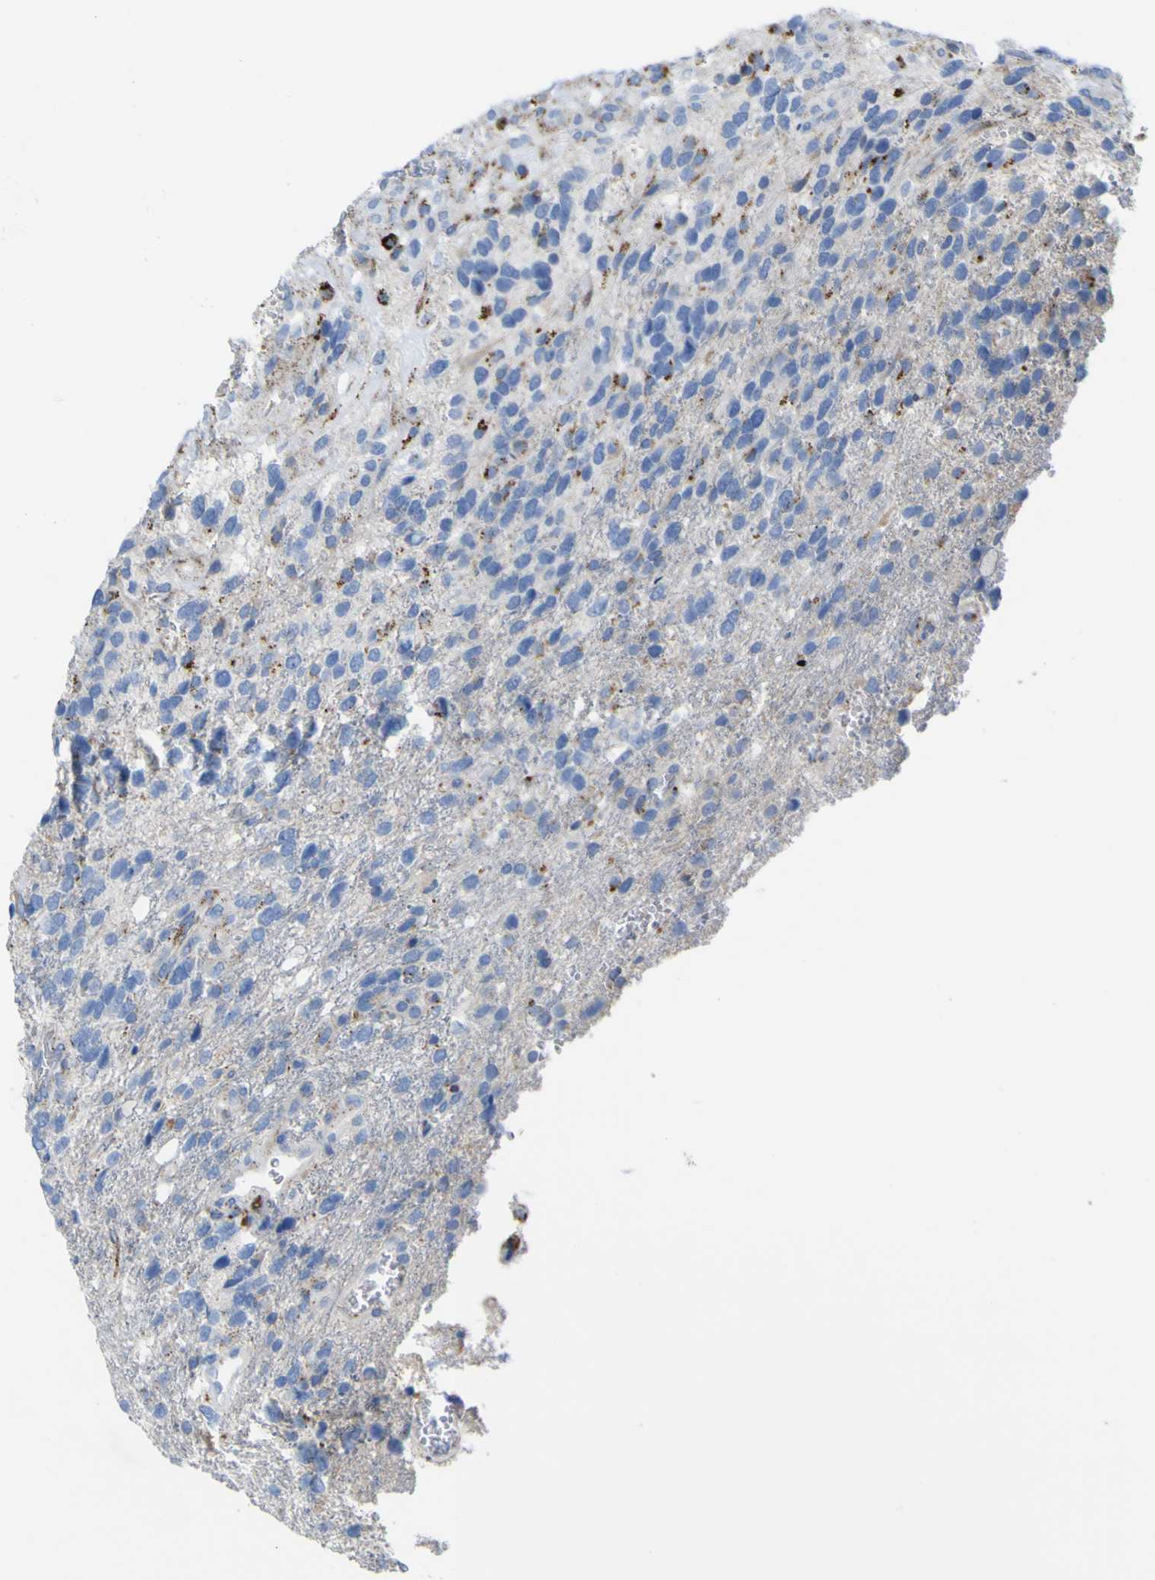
{"staining": {"intensity": "negative", "quantity": "none", "location": "none"}, "tissue": "glioma", "cell_type": "Tumor cells", "image_type": "cancer", "snomed": [{"axis": "morphology", "description": "Glioma, malignant, High grade"}, {"axis": "topography", "description": "Brain"}], "caption": "Tumor cells show no significant protein expression in glioma. (Brightfield microscopy of DAB immunohistochemistry at high magnification).", "gene": "PTPRF", "patient": {"sex": "female", "age": 58}}